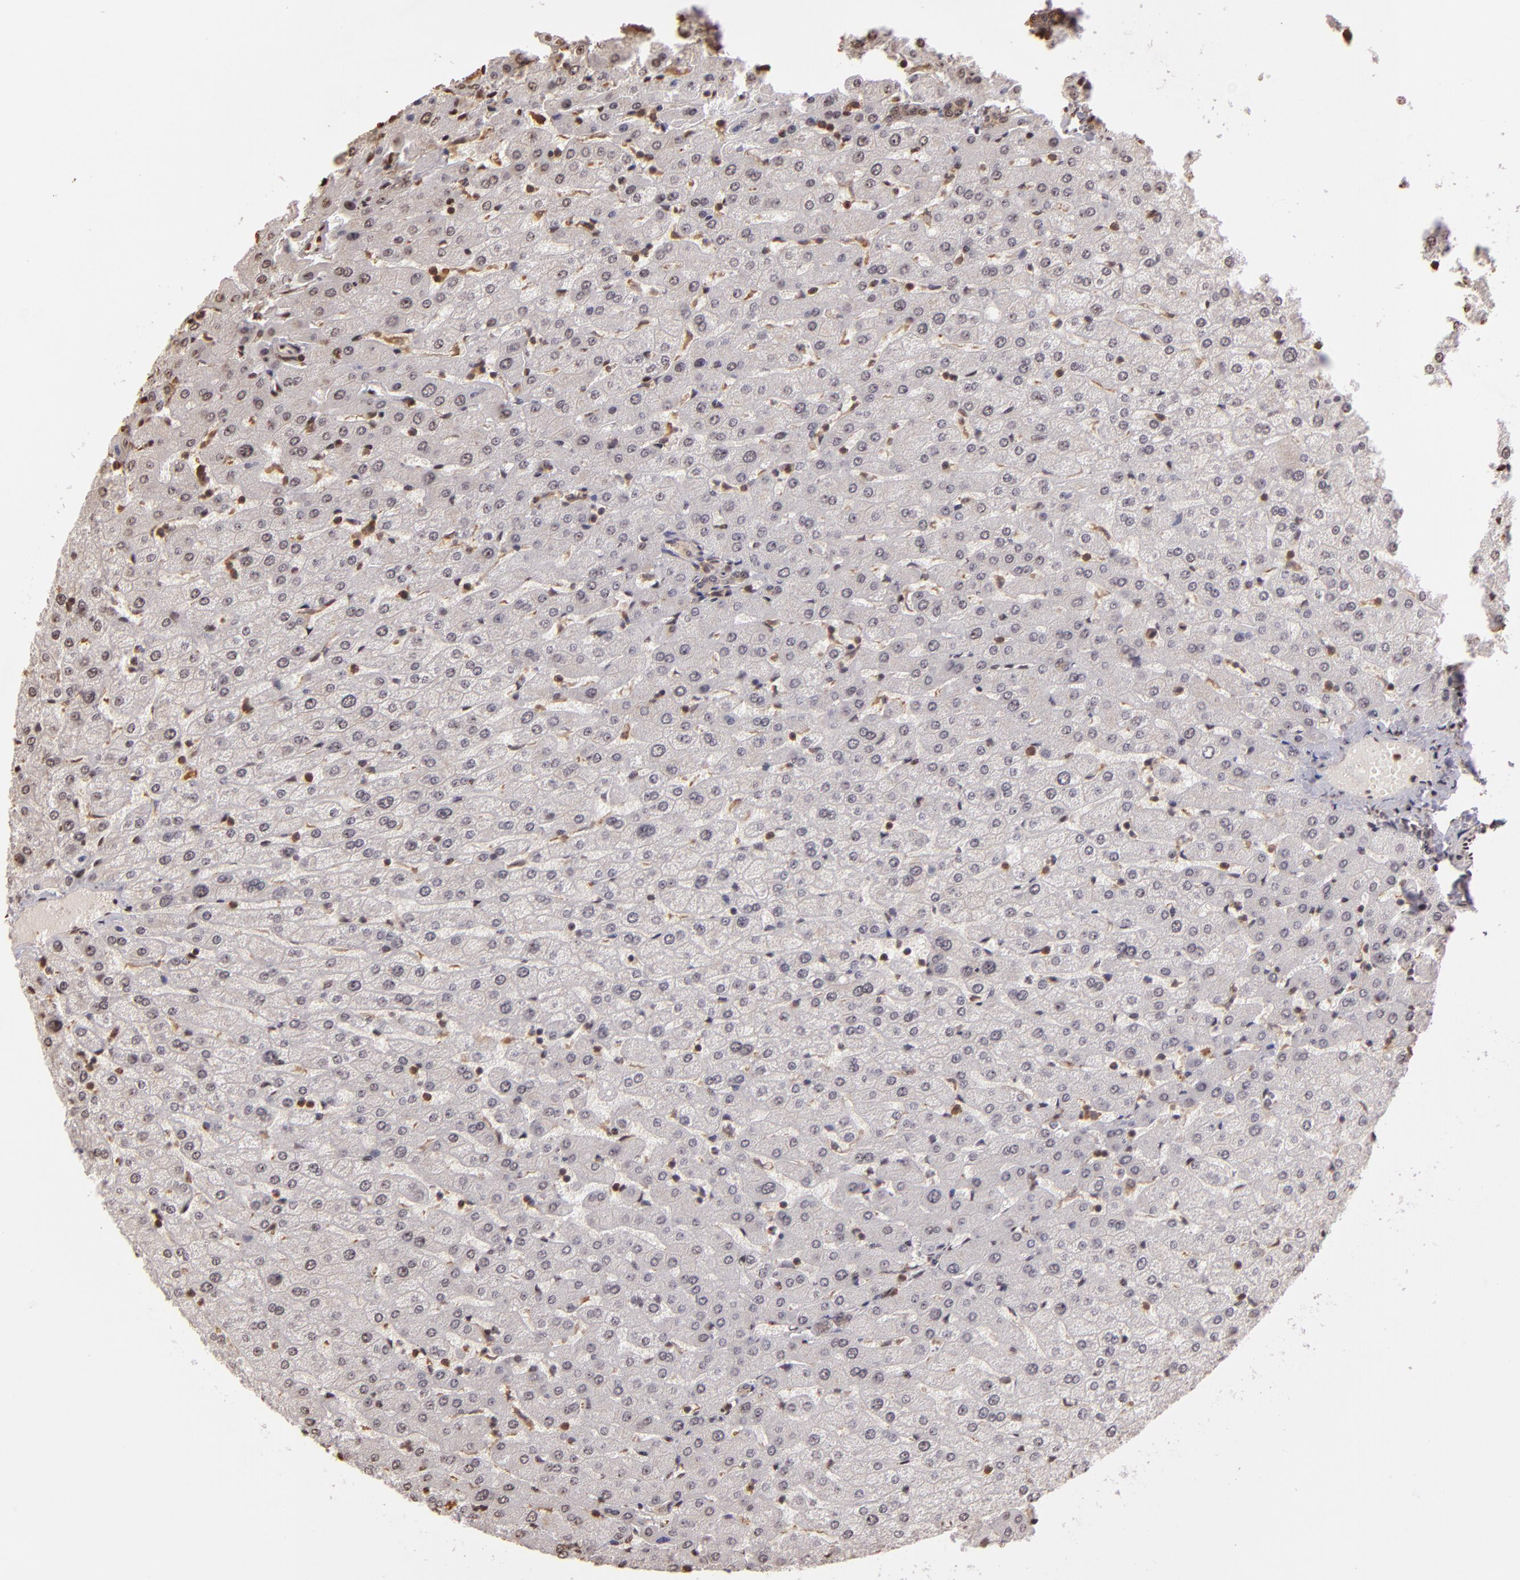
{"staining": {"intensity": "weak", "quantity": ">75%", "location": "cytoplasmic/membranous"}, "tissue": "liver", "cell_type": "Cholangiocytes", "image_type": "normal", "snomed": [{"axis": "morphology", "description": "Normal tissue, NOS"}, {"axis": "morphology", "description": "Fibrosis, NOS"}, {"axis": "topography", "description": "Liver"}], "caption": "High-power microscopy captured an immunohistochemistry (IHC) histopathology image of benign liver, revealing weak cytoplasmic/membranous positivity in approximately >75% of cholangiocytes. (brown staining indicates protein expression, while blue staining denotes nuclei).", "gene": "ARPC2", "patient": {"sex": "female", "age": 29}}